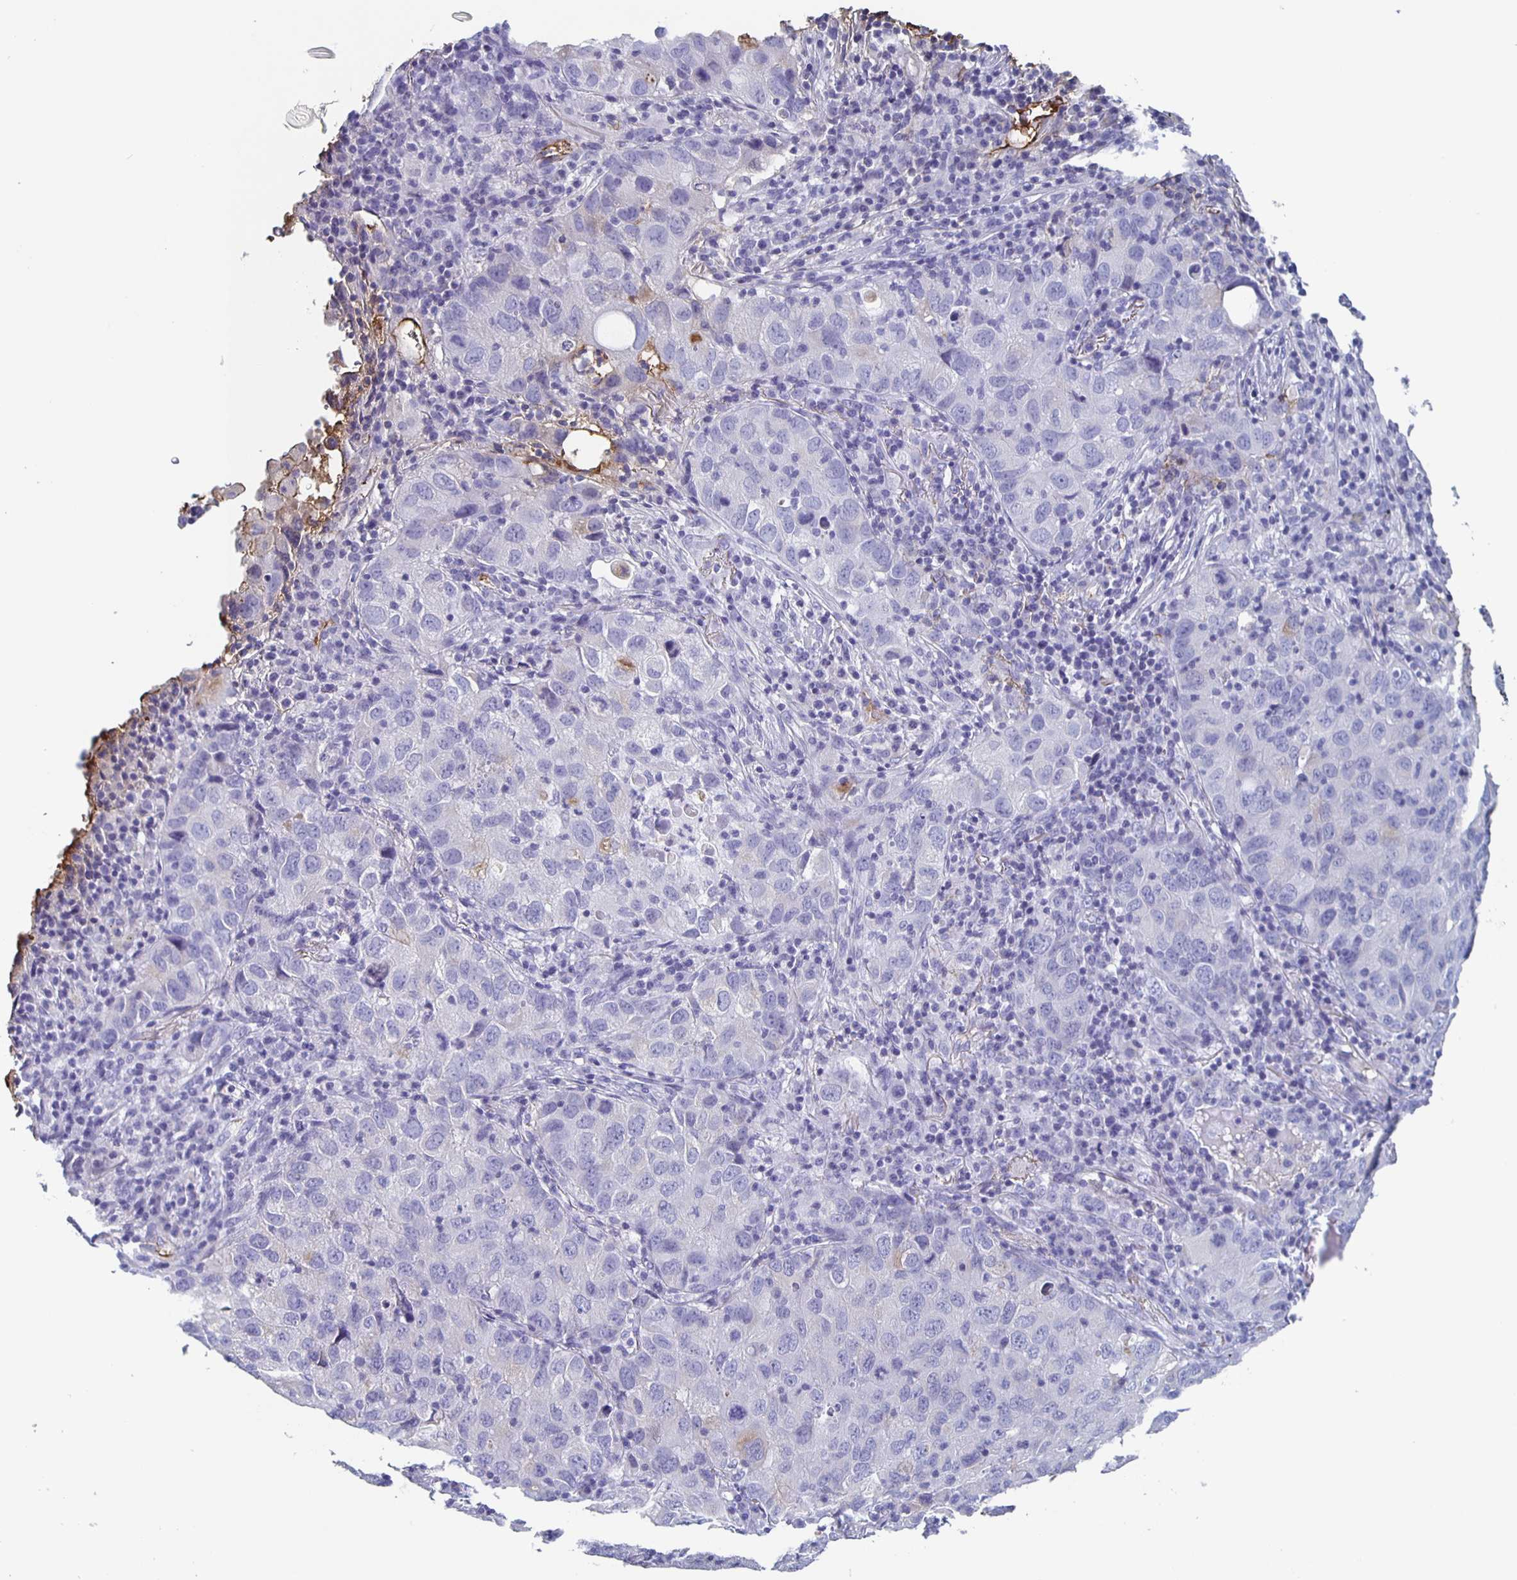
{"staining": {"intensity": "negative", "quantity": "none", "location": "none"}, "tissue": "lung cancer", "cell_type": "Tumor cells", "image_type": "cancer", "snomed": [{"axis": "morphology", "description": "Normal morphology"}, {"axis": "morphology", "description": "Adenocarcinoma, NOS"}, {"axis": "topography", "description": "Lymph node"}, {"axis": "topography", "description": "Lung"}], "caption": "Human lung cancer stained for a protein using IHC demonstrates no staining in tumor cells.", "gene": "FGA", "patient": {"sex": "female", "age": 51}}